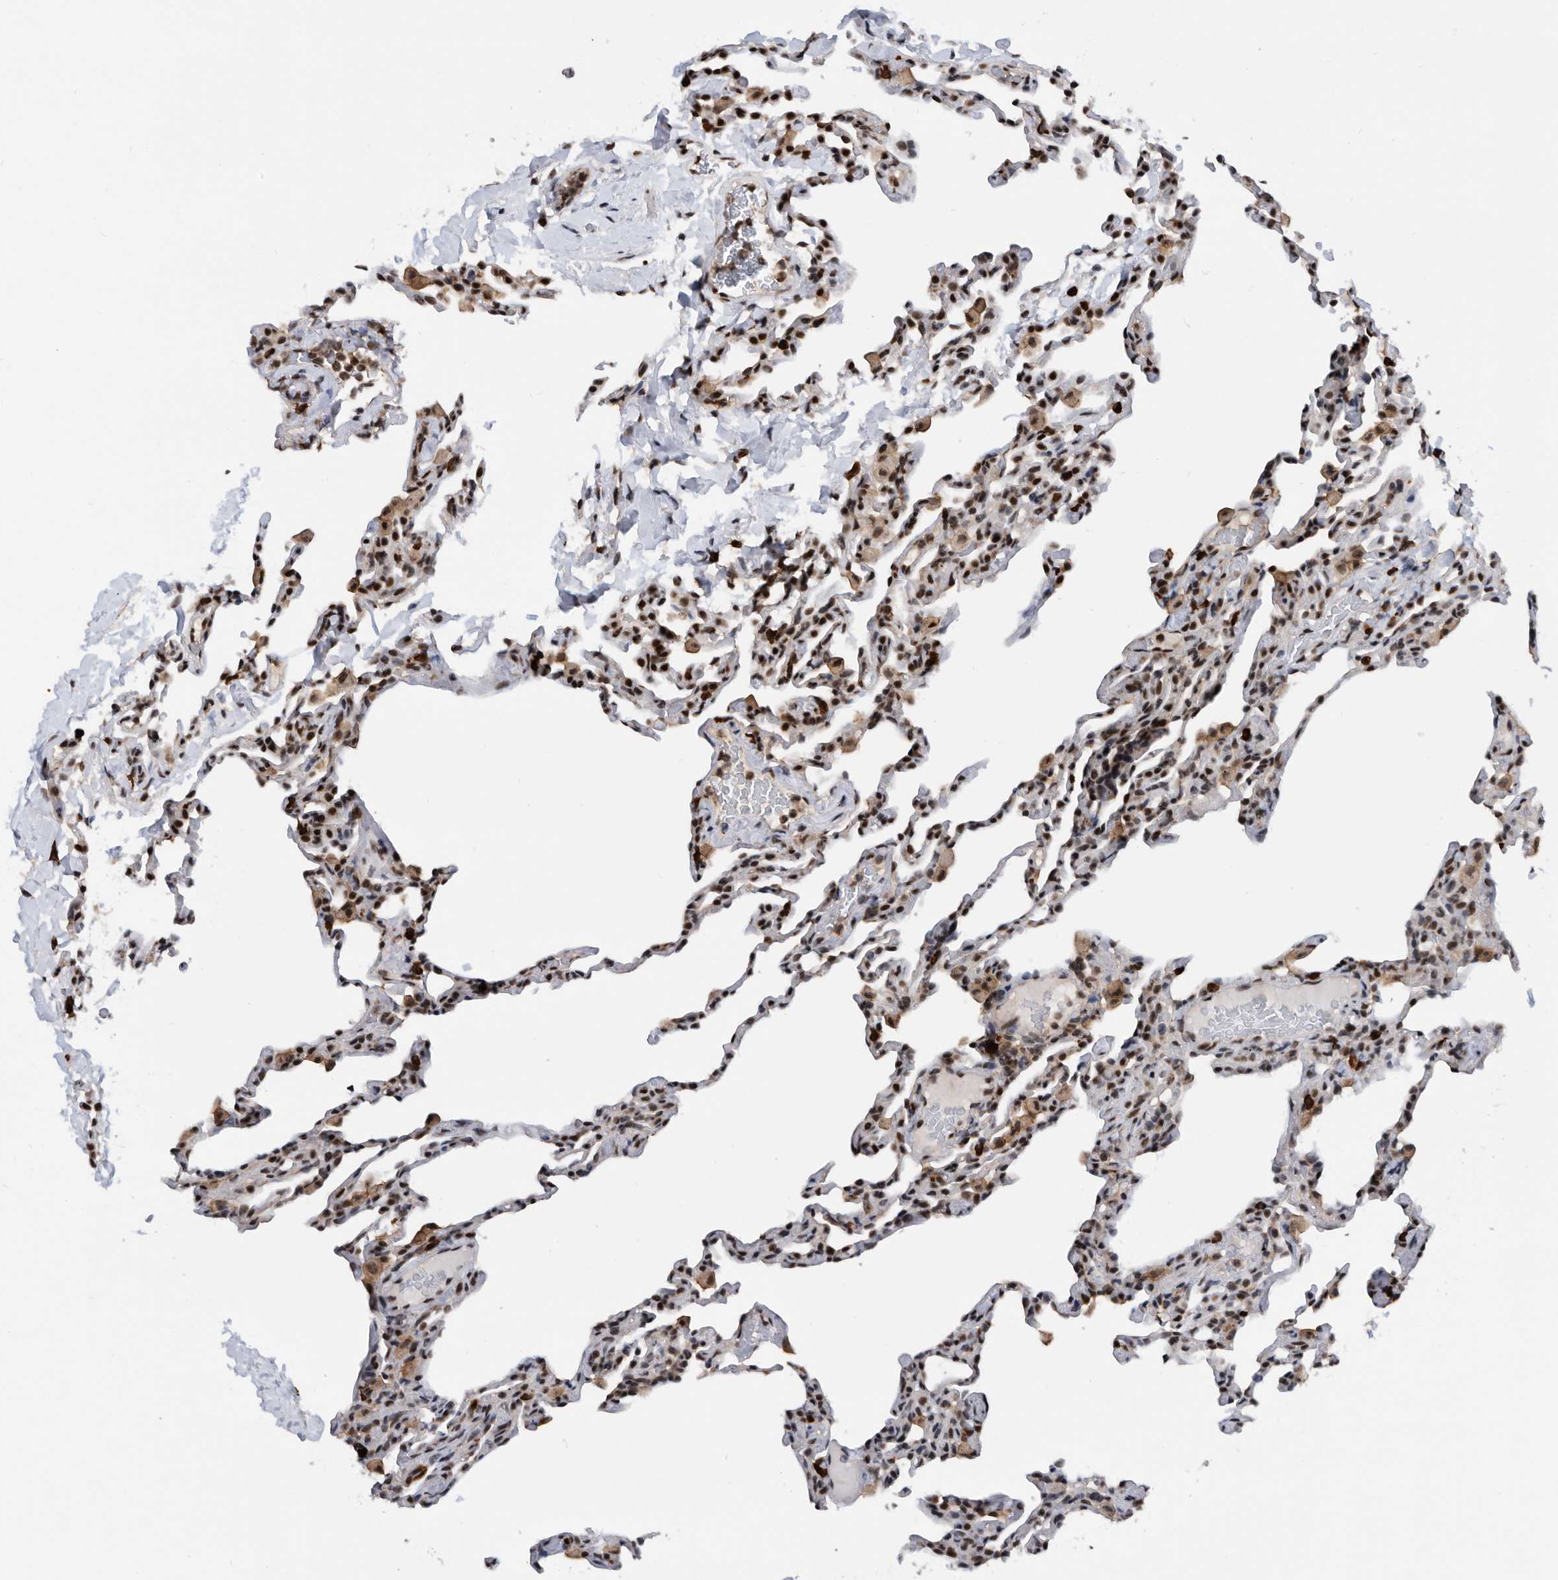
{"staining": {"intensity": "strong", "quantity": "<25%", "location": "nuclear"}, "tissue": "lung", "cell_type": "Alveolar cells", "image_type": "normal", "snomed": [{"axis": "morphology", "description": "Normal tissue, NOS"}, {"axis": "topography", "description": "Lung"}], "caption": "Strong nuclear protein expression is appreciated in approximately <25% of alveolar cells in lung.", "gene": "ZNF260", "patient": {"sex": "male", "age": 20}}